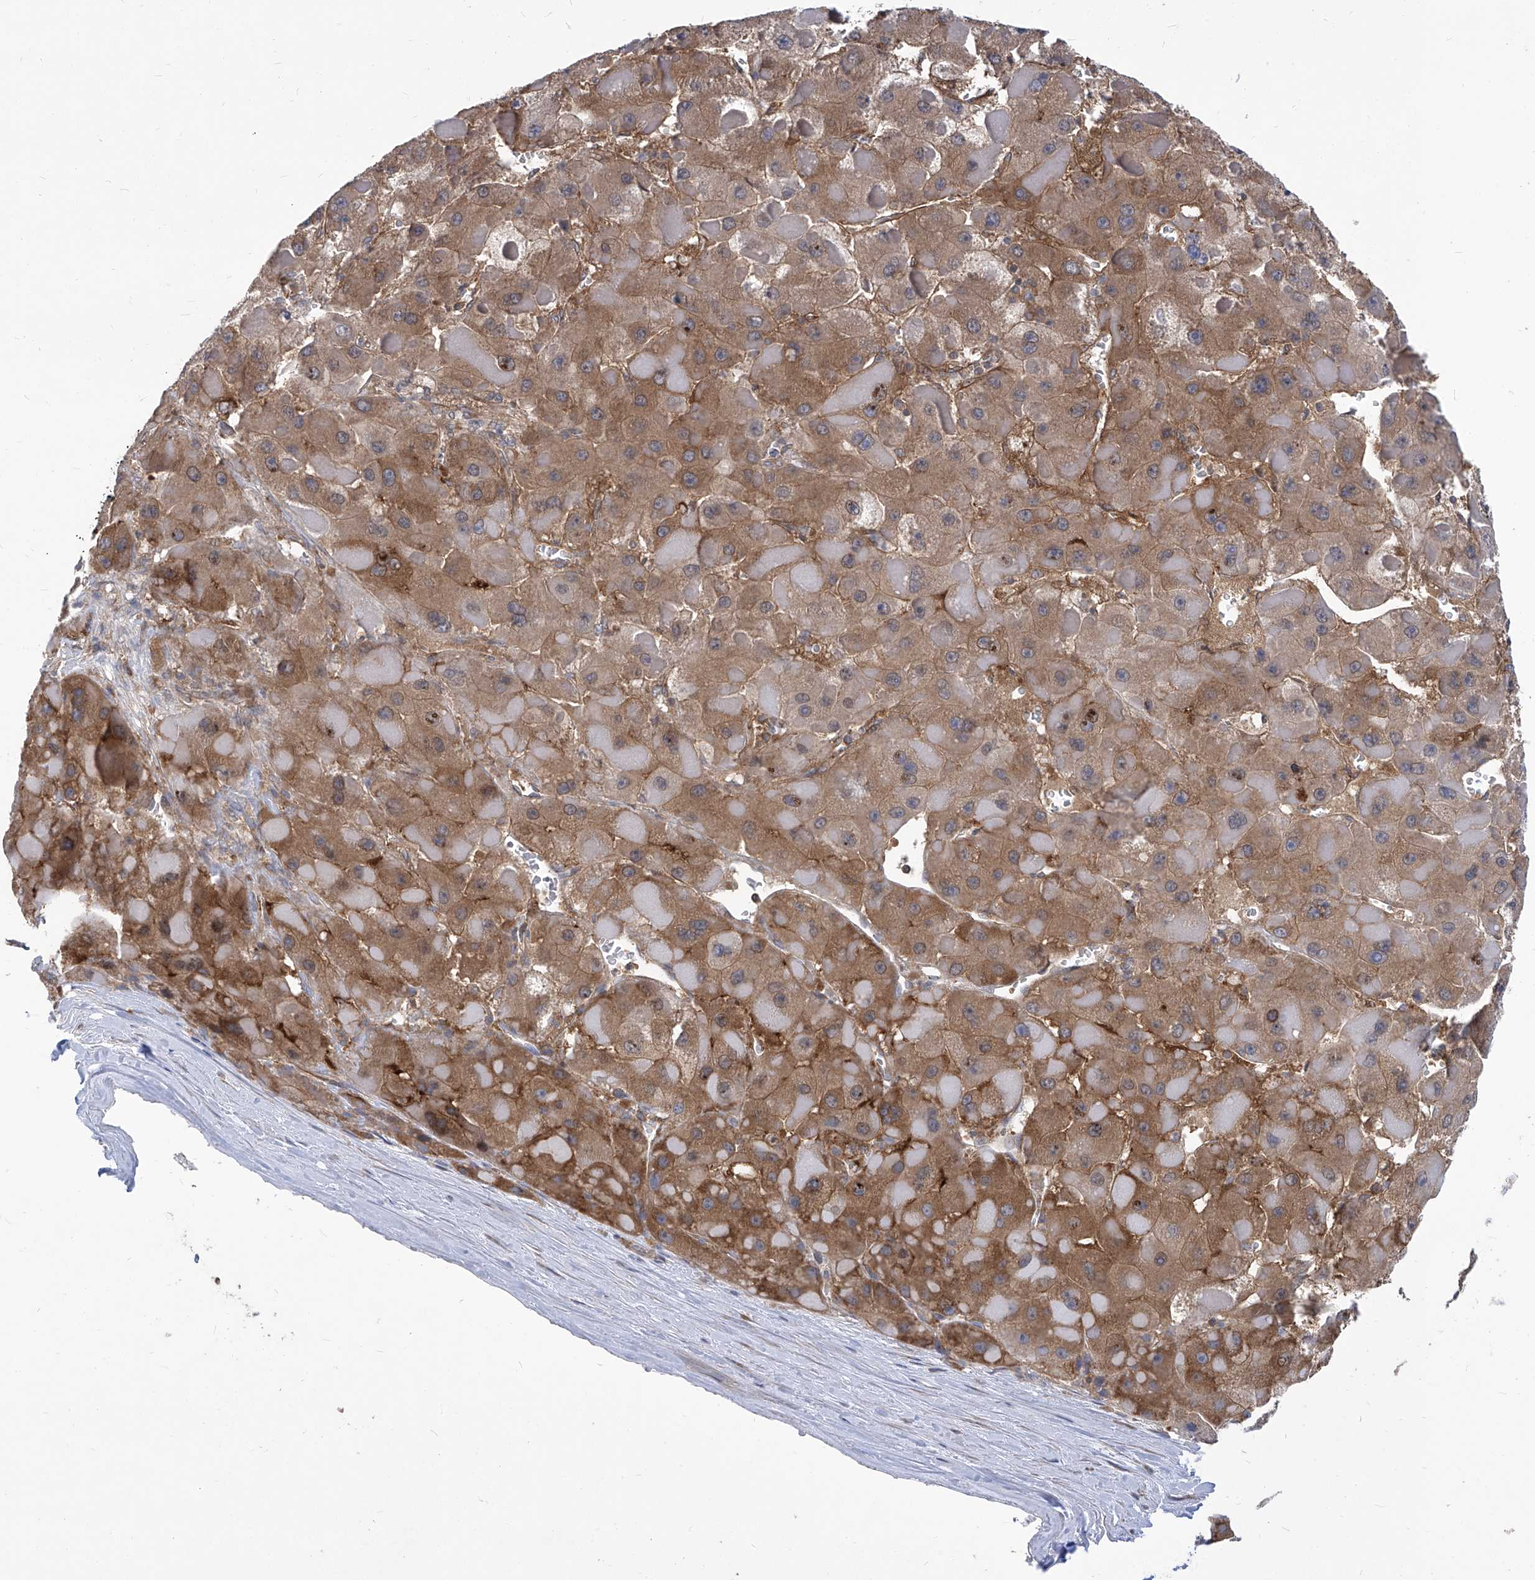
{"staining": {"intensity": "moderate", "quantity": ">75%", "location": "cytoplasmic/membranous"}, "tissue": "liver cancer", "cell_type": "Tumor cells", "image_type": "cancer", "snomed": [{"axis": "morphology", "description": "Carcinoma, Hepatocellular, NOS"}, {"axis": "topography", "description": "Liver"}], "caption": "Protein expression by immunohistochemistry exhibits moderate cytoplasmic/membranous expression in about >75% of tumor cells in liver cancer (hepatocellular carcinoma).", "gene": "EIF3M", "patient": {"sex": "female", "age": 73}}